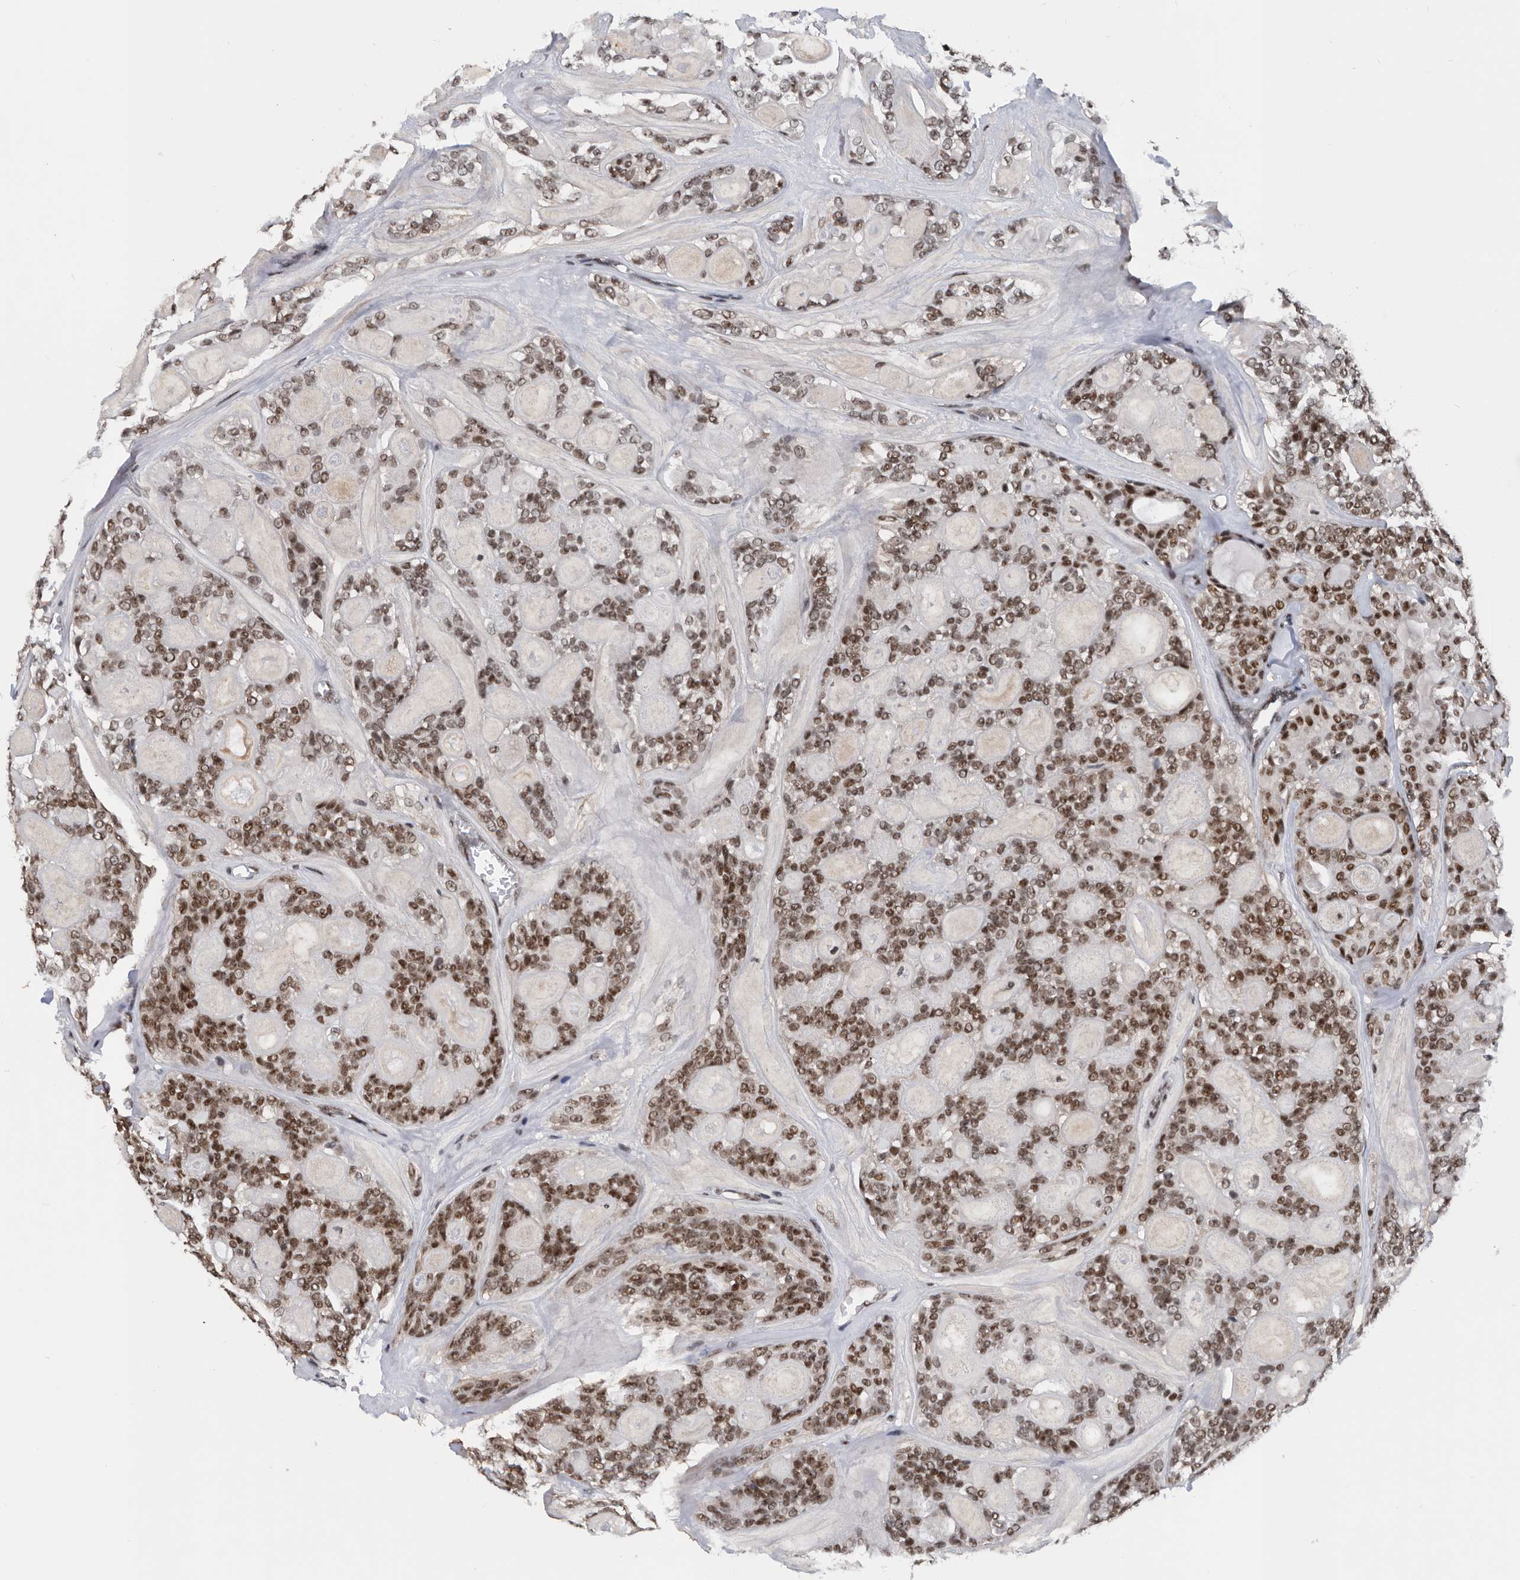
{"staining": {"intensity": "moderate", "quantity": ">75%", "location": "nuclear"}, "tissue": "head and neck cancer", "cell_type": "Tumor cells", "image_type": "cancer", "snomed": [{"axis": "morphology", "description": "Adenocarcinoma, NOS"}, {"axis": "topography", "description": "Head-Neck"}], "caption": "IHC micrograph of neoplastic tissue: human head and neck cancer (adenocarcinoma) stained using immunohistochemistry shows medium levels of moderate protein expression localized specifically in the nuclear of tumor cells, appearing as a nuclear brown color.", "gene": "ZNF260", "patient": {"sex": "male", "age": 66}}